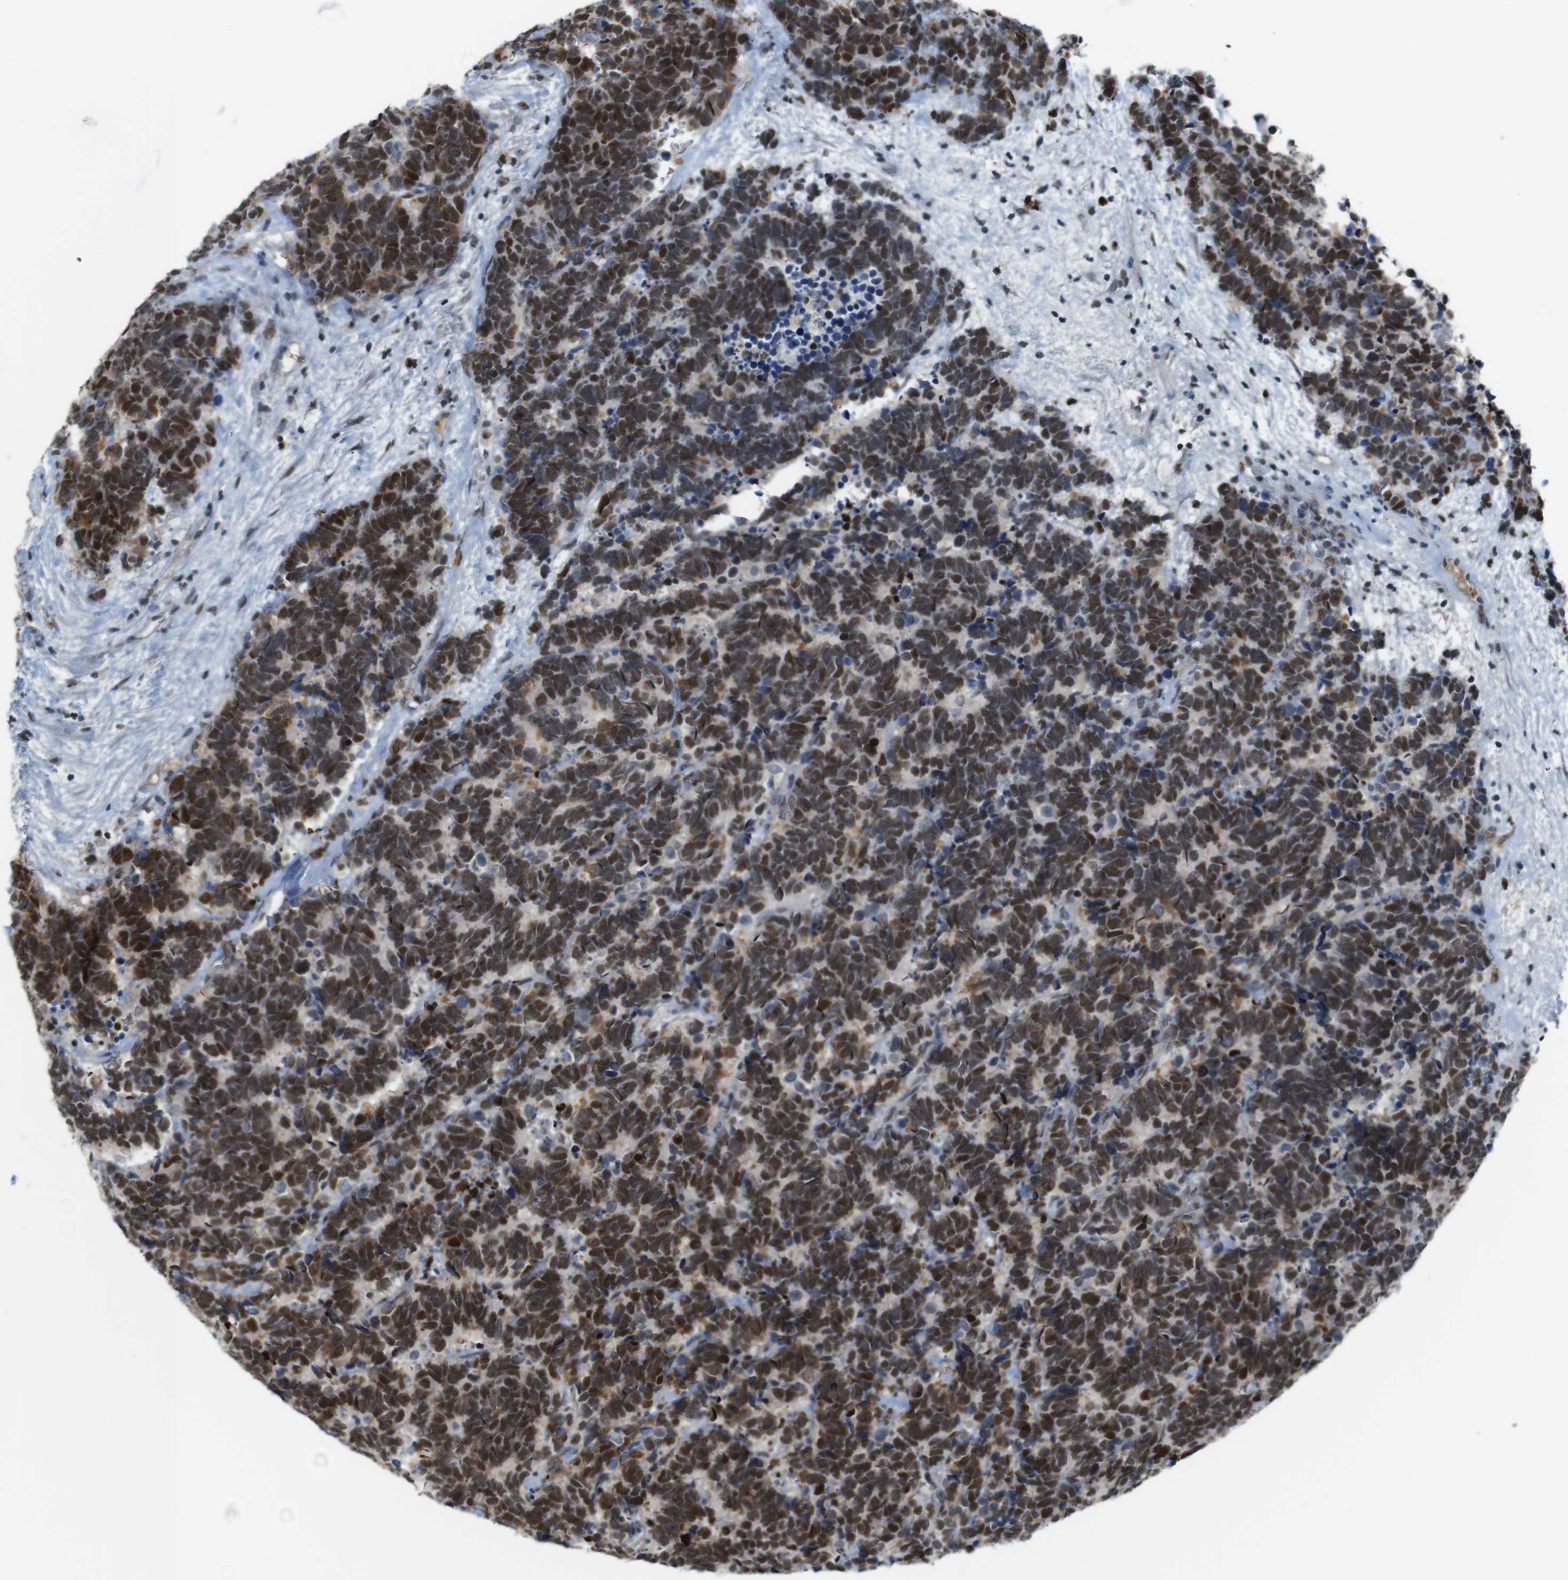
{"staining": {"intensity": "strong", "quantity": ">75%", "location": "nuclear"}, "tissue": "carcinoid", "cell_type": "Tumor cells", "image_type": "cancer", "snomed": [{"axis": "morphology", "description": "Carcinoma, NOS"}, {"axis": "morphology", "description": "Carcinoid, malignant, NOS"}, {"axis": "topography", "description": "Urinary bladder"}], "caption": "An immunohistochemistry (IHC) photomicrograph of tumor tissue is shown. Protein staining in brown highlights strong nuclear positivity in malignant carcinoid within tumor cells.", "gene": "SUB1", "patient": {"sex": "male", "age": 57}}